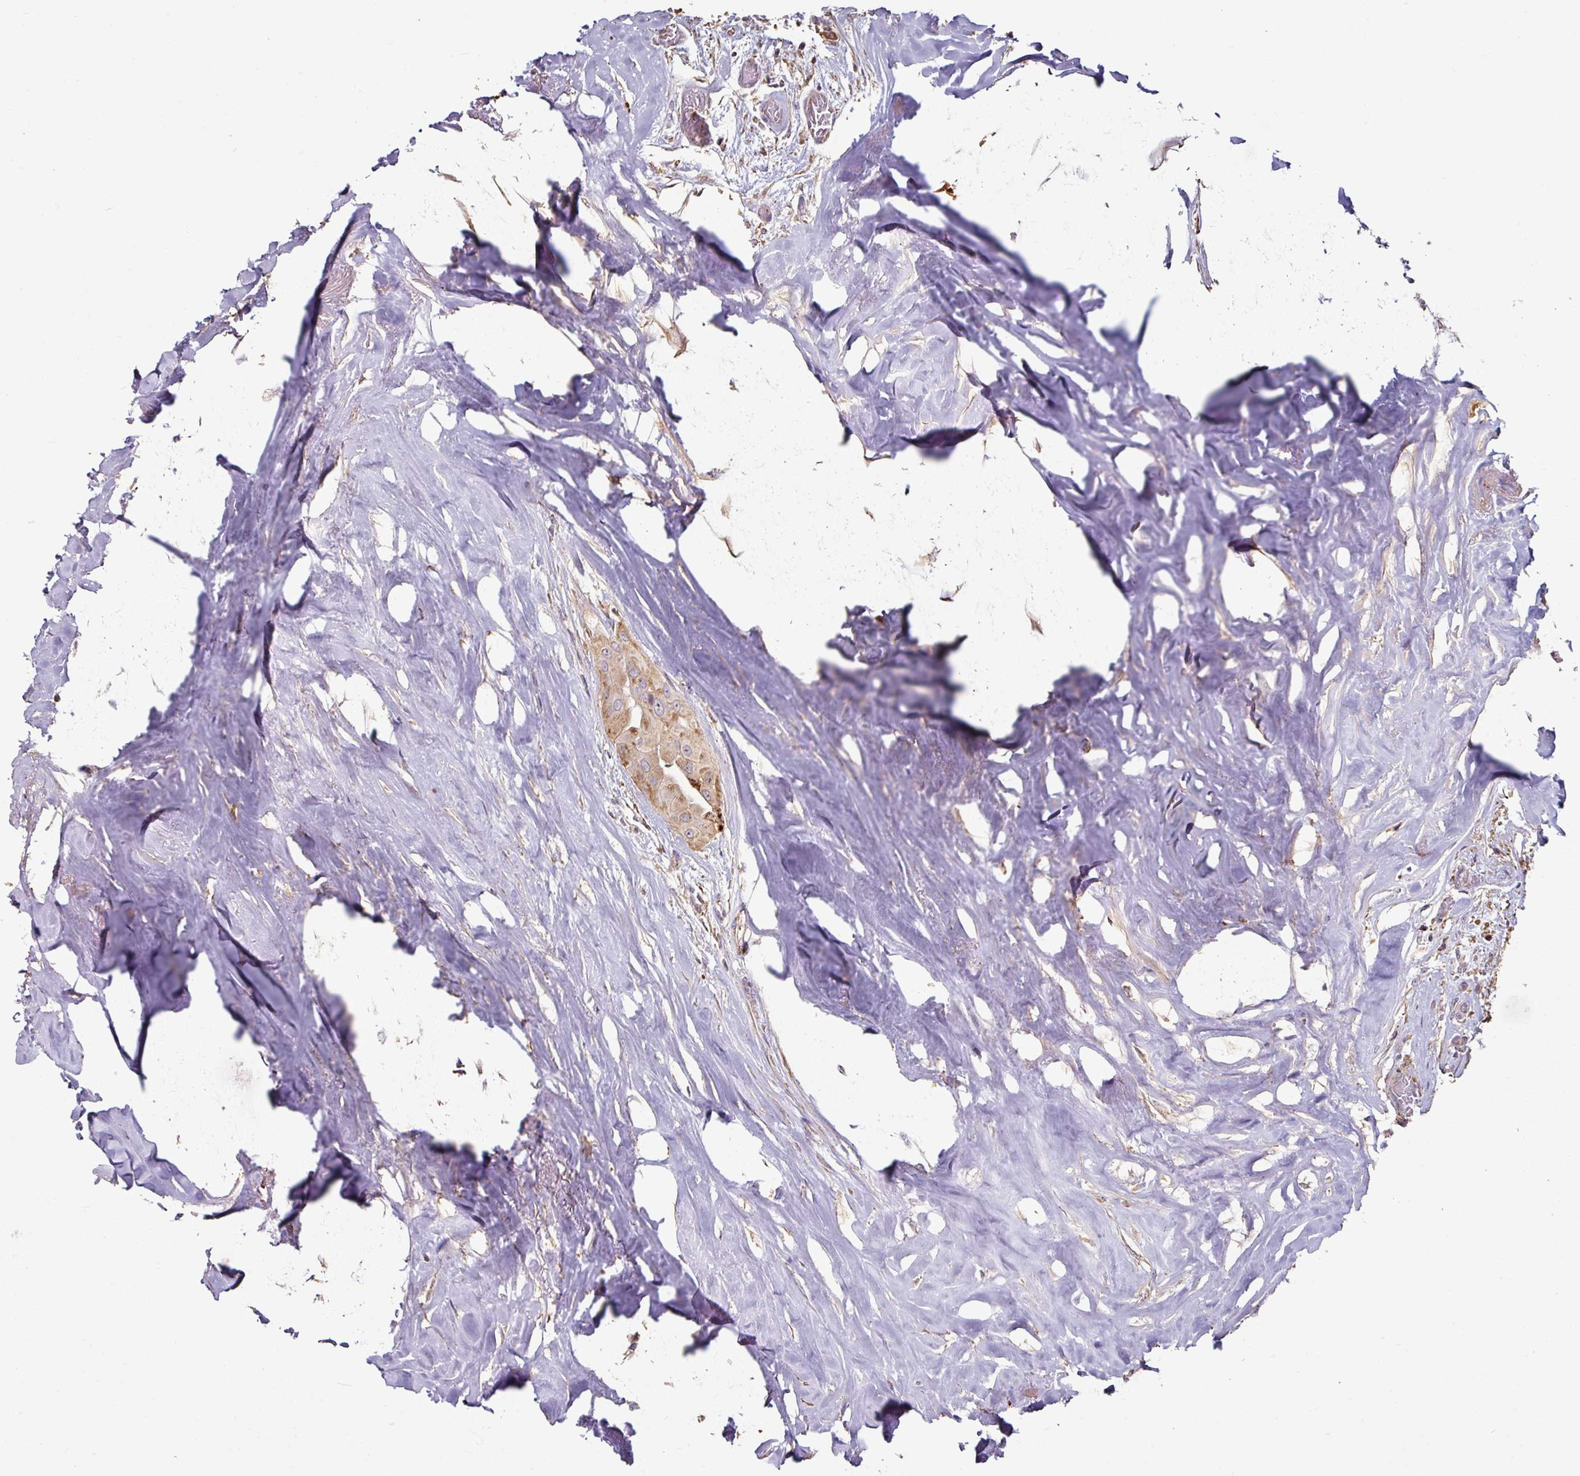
{"staining": {"intensity": "strong", "quantity": "25%-75%", "location": "cytoplasmic/membranous"}, "tissue": "thyroid cancer", "cell_type": "Tumor cells", "image_type": "cancer", "snomed": [{"axis": "morphology", "description": "Papillary adenocarcinoma, NOS"}, {"axis": "topography", "description": "Thyroid gland"}], "caption": "The photomicrograph shows staining of thyroid cancer, revealing strong cytoplasmic/membranous protein staining (brown color) within tumor cells. (brown staining indicates protein expression, while blue staining denotes nuclei).", "gene": "OR2D3", "patient": {"sex": "female", "age": 59}}